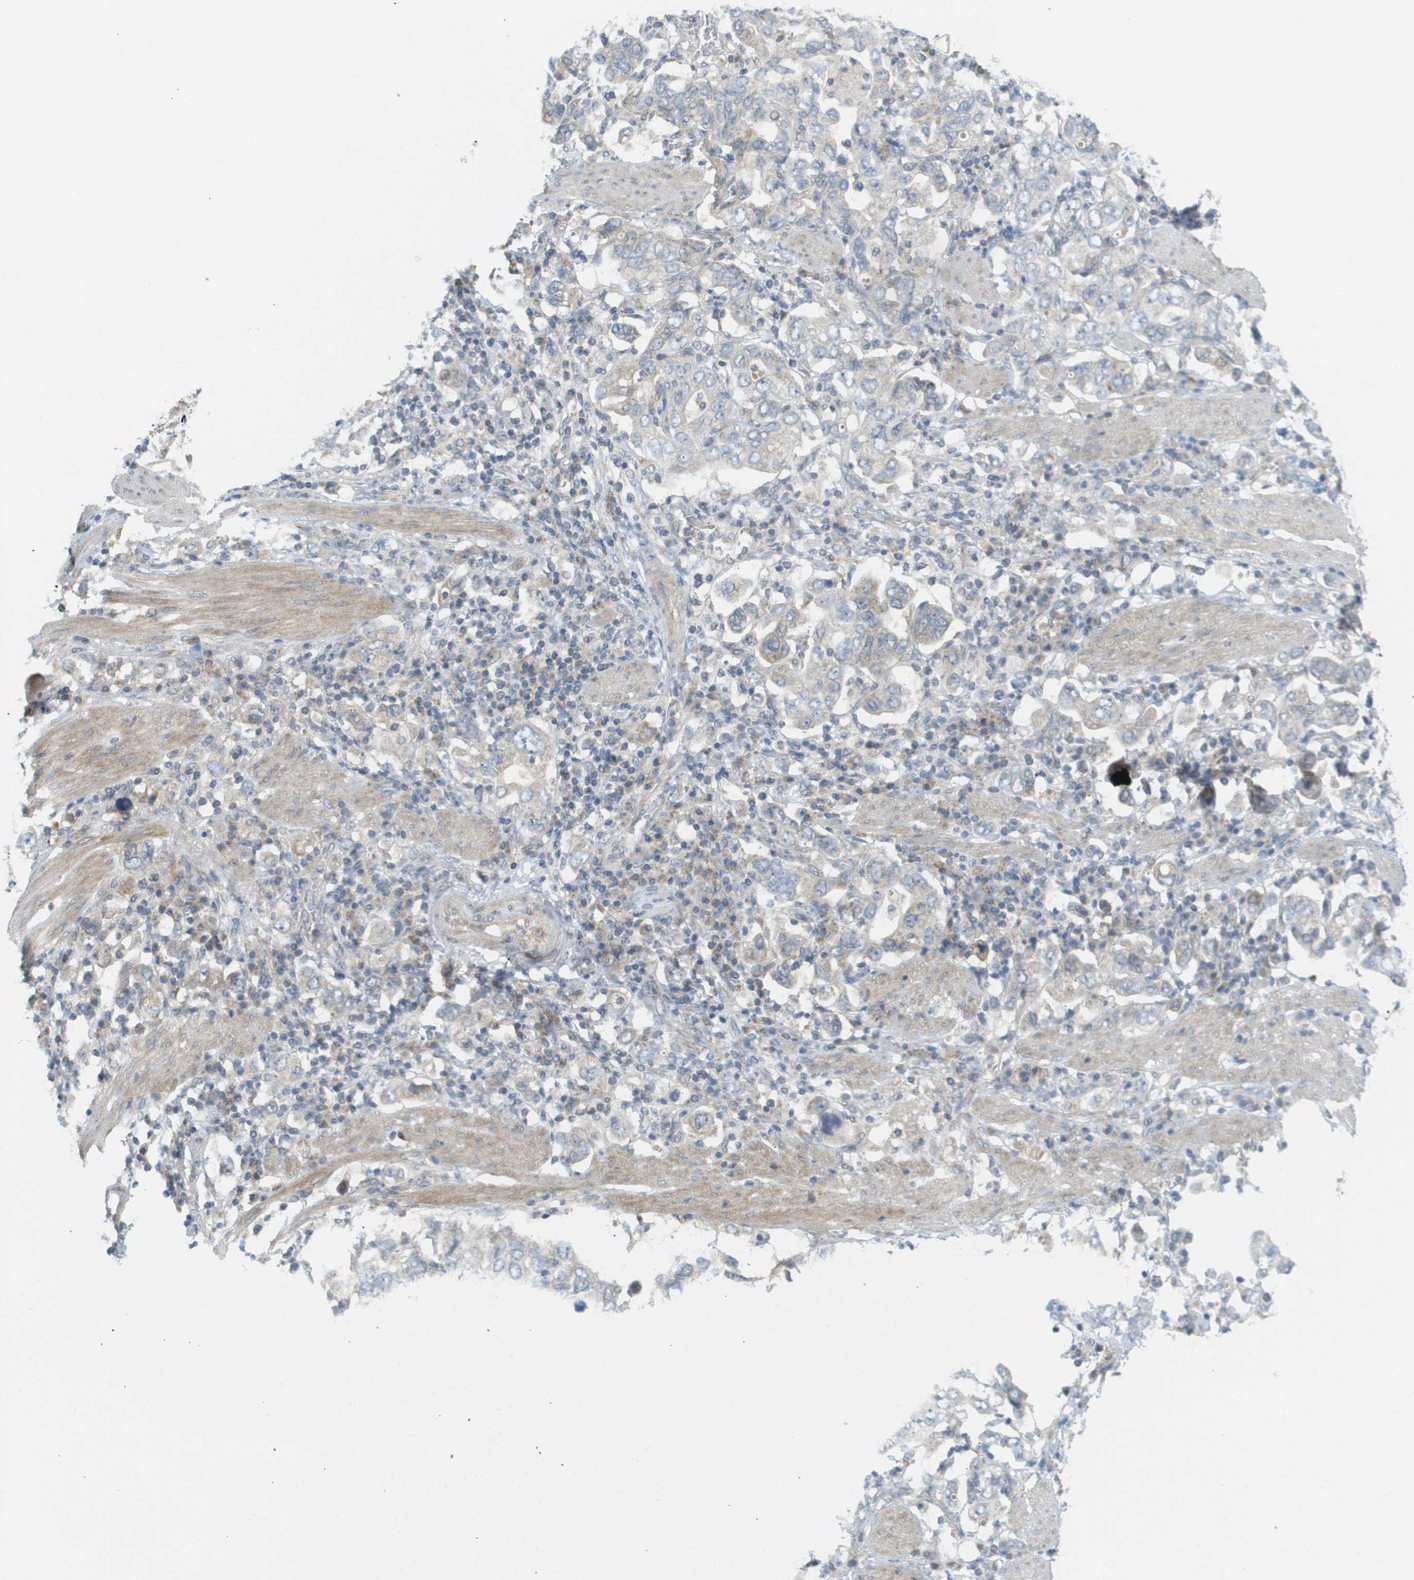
{"staining": {"intensity": "weak", "quantity": "<25%", "location": "cytoplasmic/membranous"}, "tissue": "stomach cancer", "cell_type": "Tumor cells", "image_type": "cancer", "snomed": [{"axis": "morphology", "description": "Adenocarcinoma, NOS"}, {"axis": "topography", "description": "Stomach, upper"}], "caption": "Immunohistochemical staining of stomach adenocarcinoma exhibits no significant expression in tumor cells.", "gene": "PROC", "patient": {"sex": "male", "age": 62}}